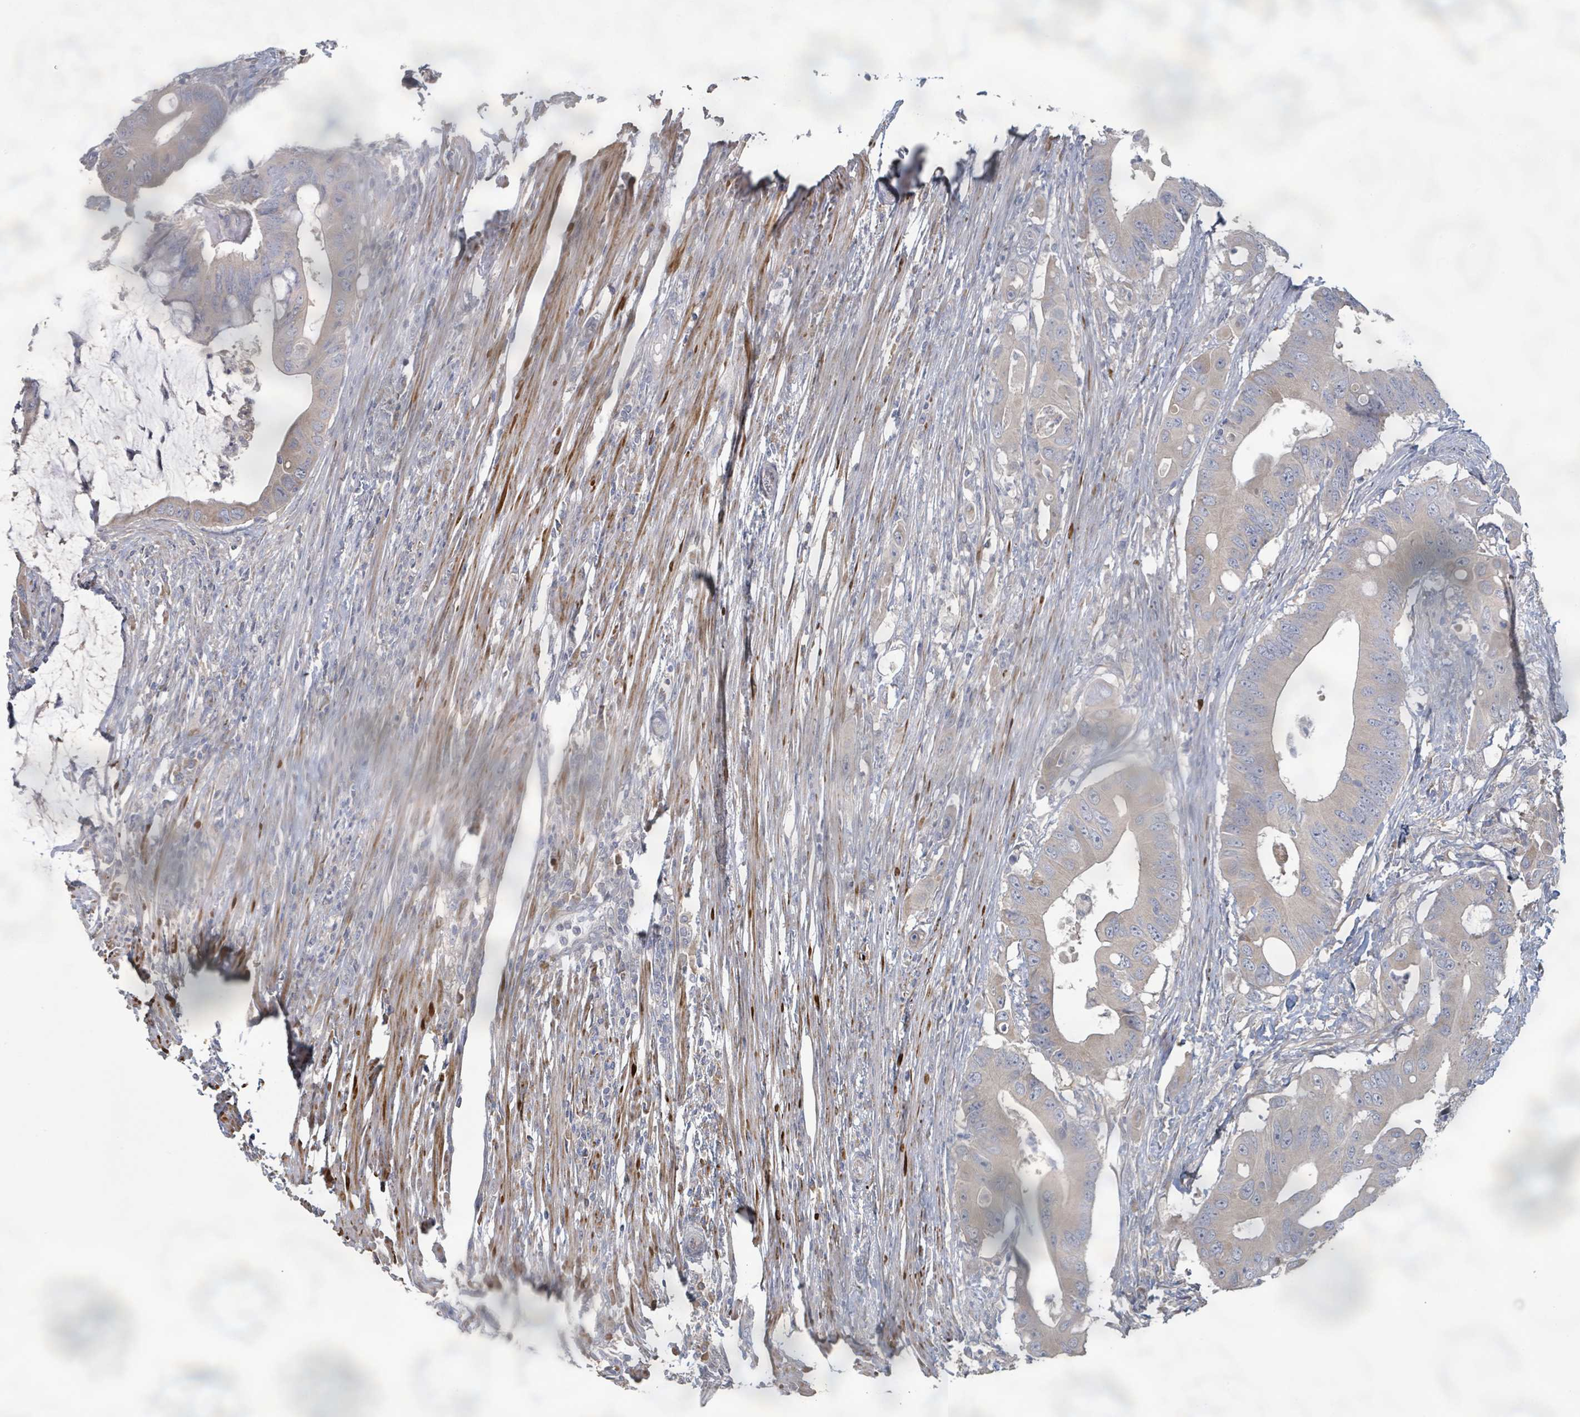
{"staining": {"intensity": "moderate", "quantity": "<25%", "location": "cytoplasmic/membranous"}, "tissue": "colorectal cancer", "cell_type": "Tumor cells", "image_type": "cancer", "snomed": [{"axis": "morphology", "description": "Adenocarcinoma, NOS"}, {"axis": "topography", "description": "Colon"}], "caption": "Adenocarcinoma (colorectal) stained with DAB immunohistochemistry exhibits low levels of moderate cytoplasmic/membranous staining in about <25% of tumor cells.", "gene": "KCNS2", "patient": {"sex": "male", "age": 71}}